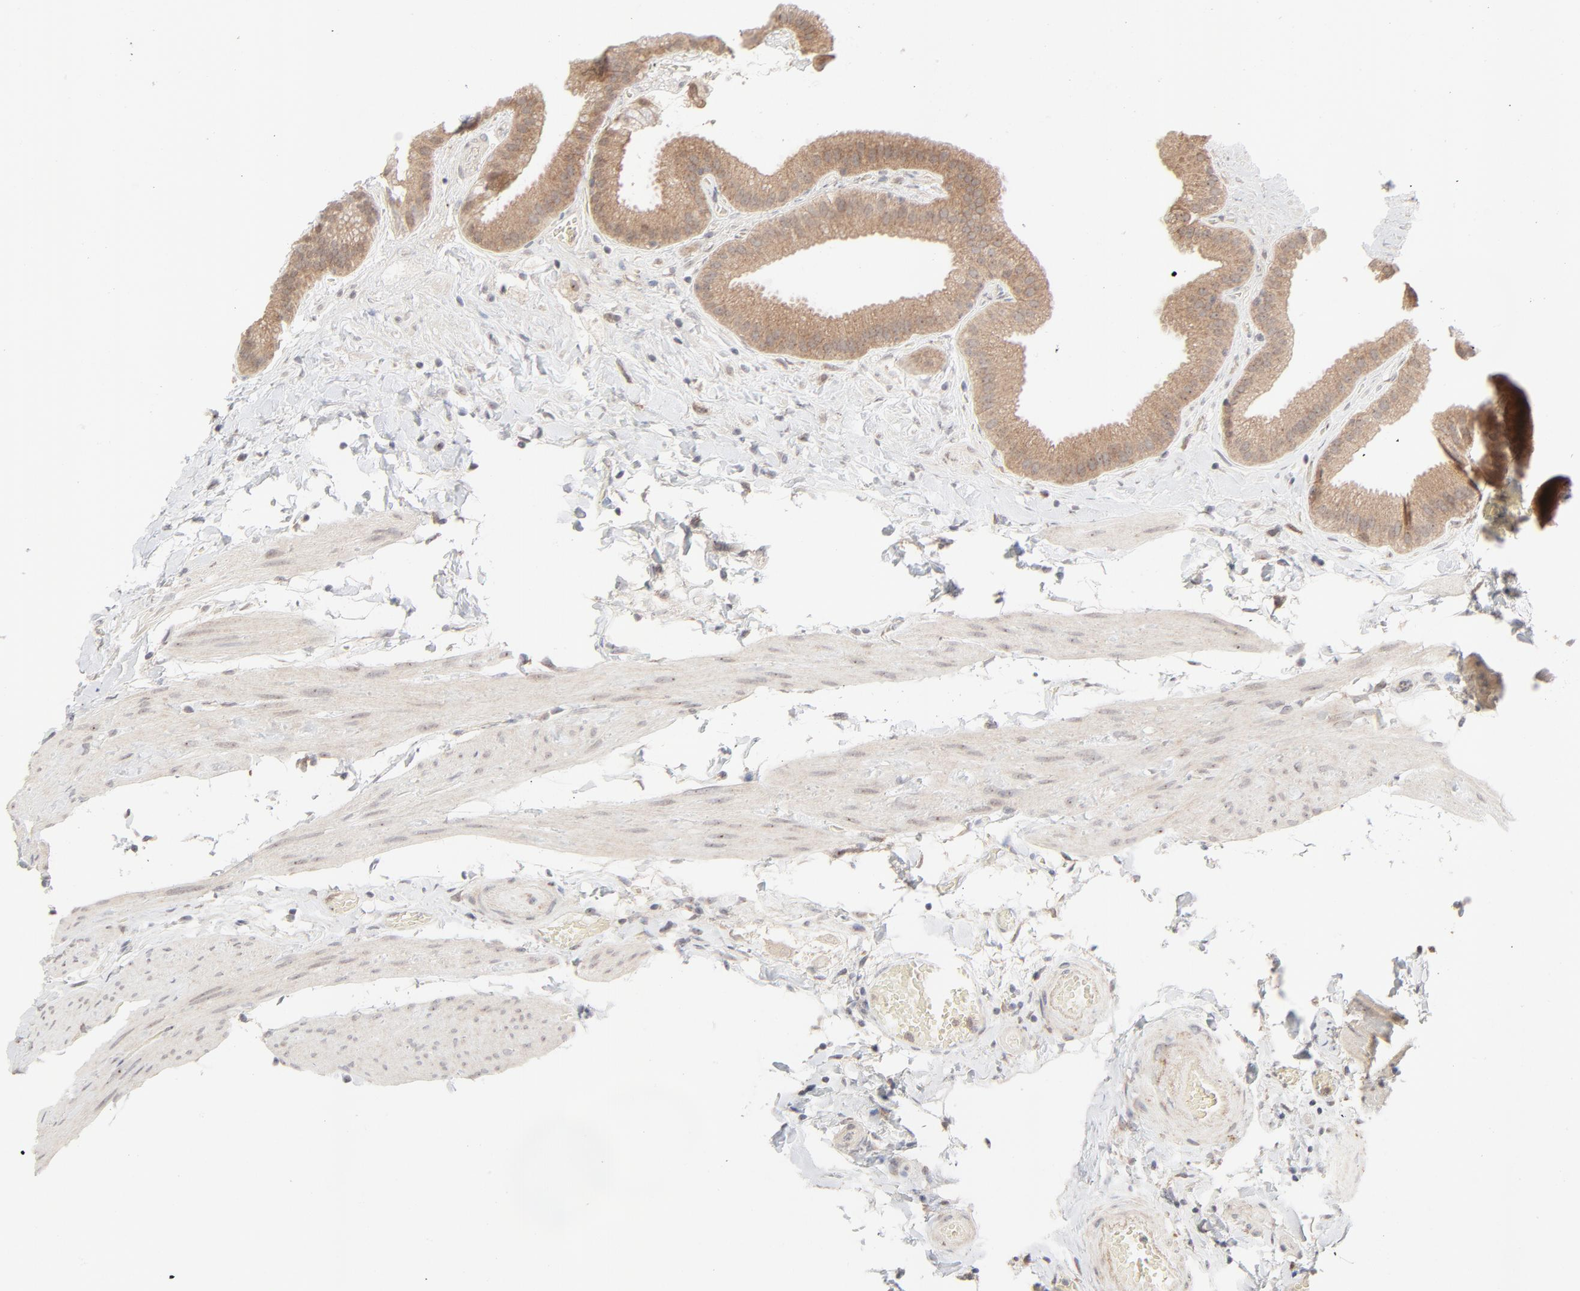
{"staining": {"intensity": "moderate", "quantity": ">75%", "location": "cytoplasmic/membranous"}, "tissue": "gallbladder", "cell_type": "Glandular cells", "image_type": "normal", "snomed": [{"axis": "morphology", "description": "Normal tissue, NOS"}, {"axis": "topography", "description": "Gallbladder"}], "caption": "DAB (3,3'-diaminobenzidine) immunohistochemical staining of normal gallbladder demonstrates moderate cytoplasmic/membranous protein expression in approximately >75% of glandular cells.", "gene": "RAB5C", "patient": {"sex": "female", "age": 63}}